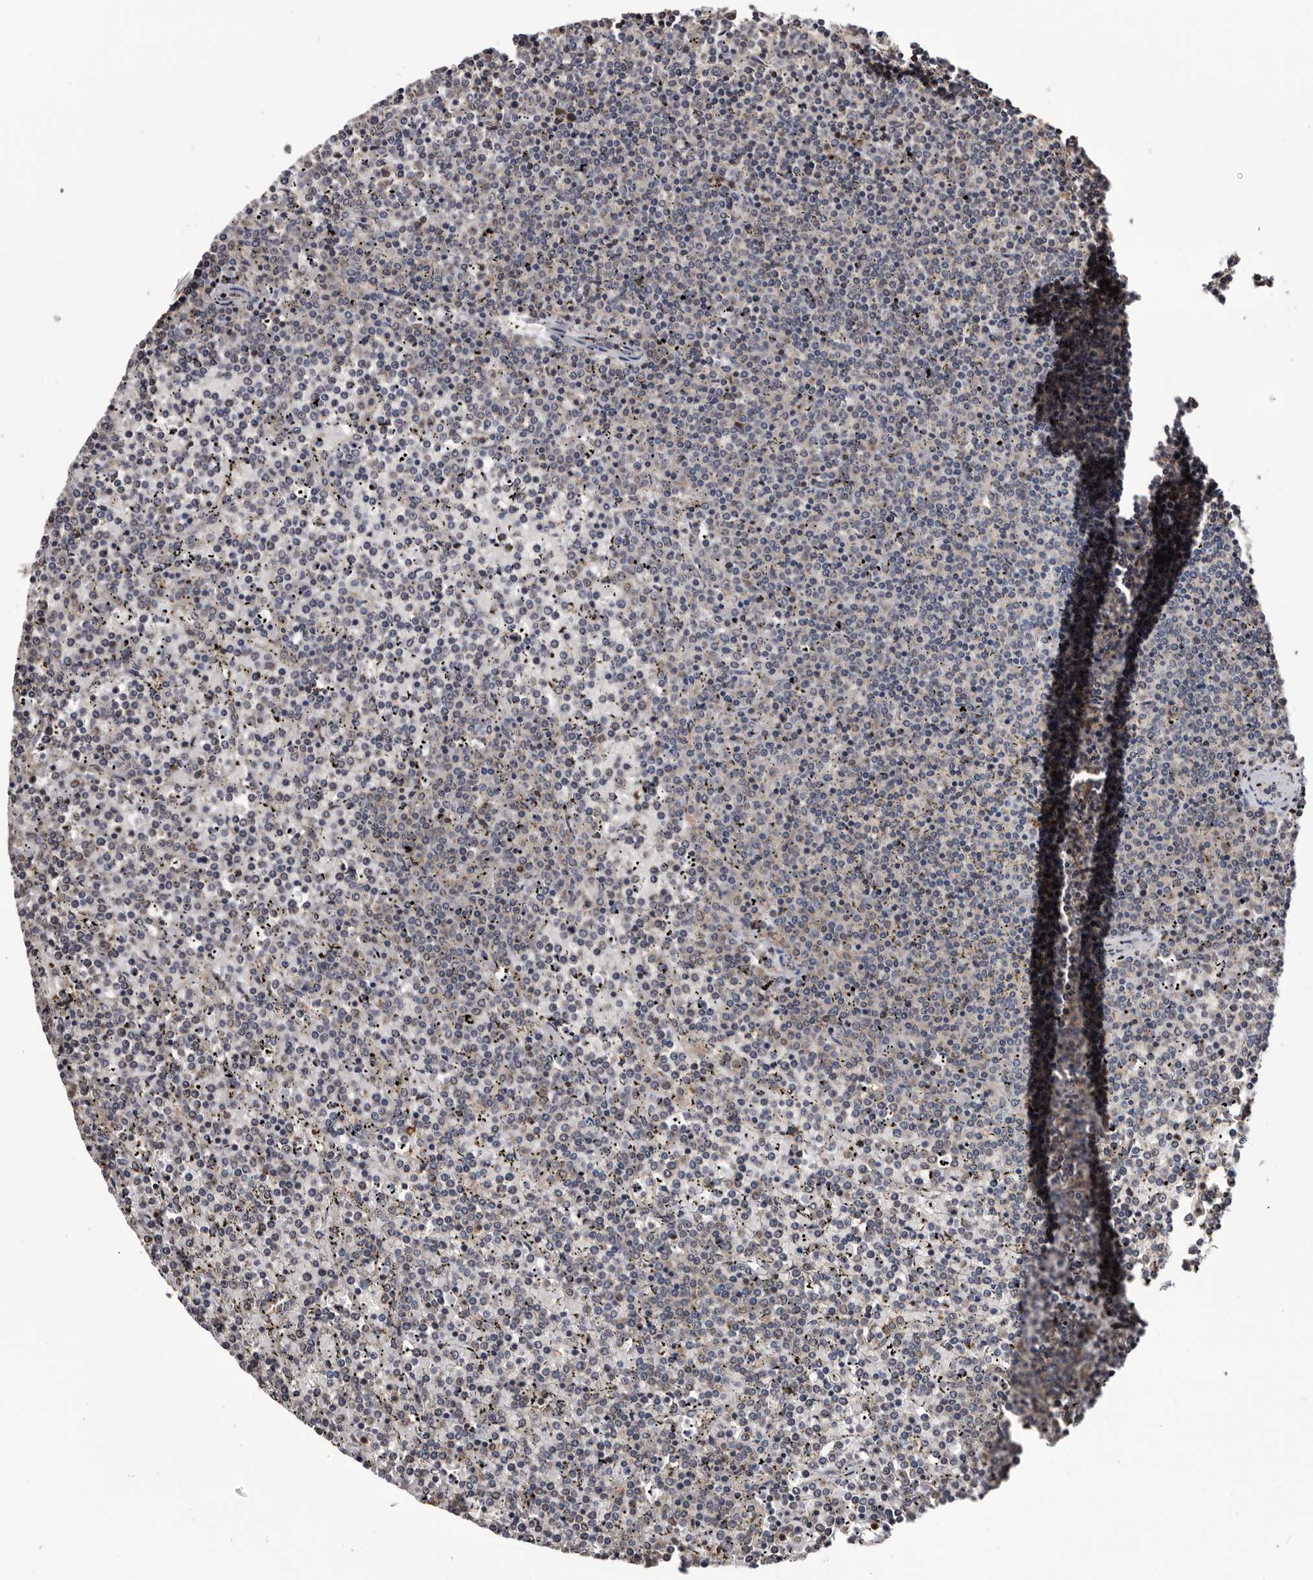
{"staining": {"intensity": "negative", "quantity": "none", "location": "none"}, "tissue": "lymphoma", "cell_type": "Tumor cells", "image_type": "cancer", "snomed": [{"axis": "morphology", "description": "Malignant lymphoma, non-Hodgkin's type, Low grade"}, {"axis": "topography", "description": "Spleen"}], "caption": "The image demonstrates no staining of tumor cells in low-grade malignant lymphoma, non-Hodgkin's type.", "gene": "TTI2", "patient": {"sex": "female", "age": 19}}